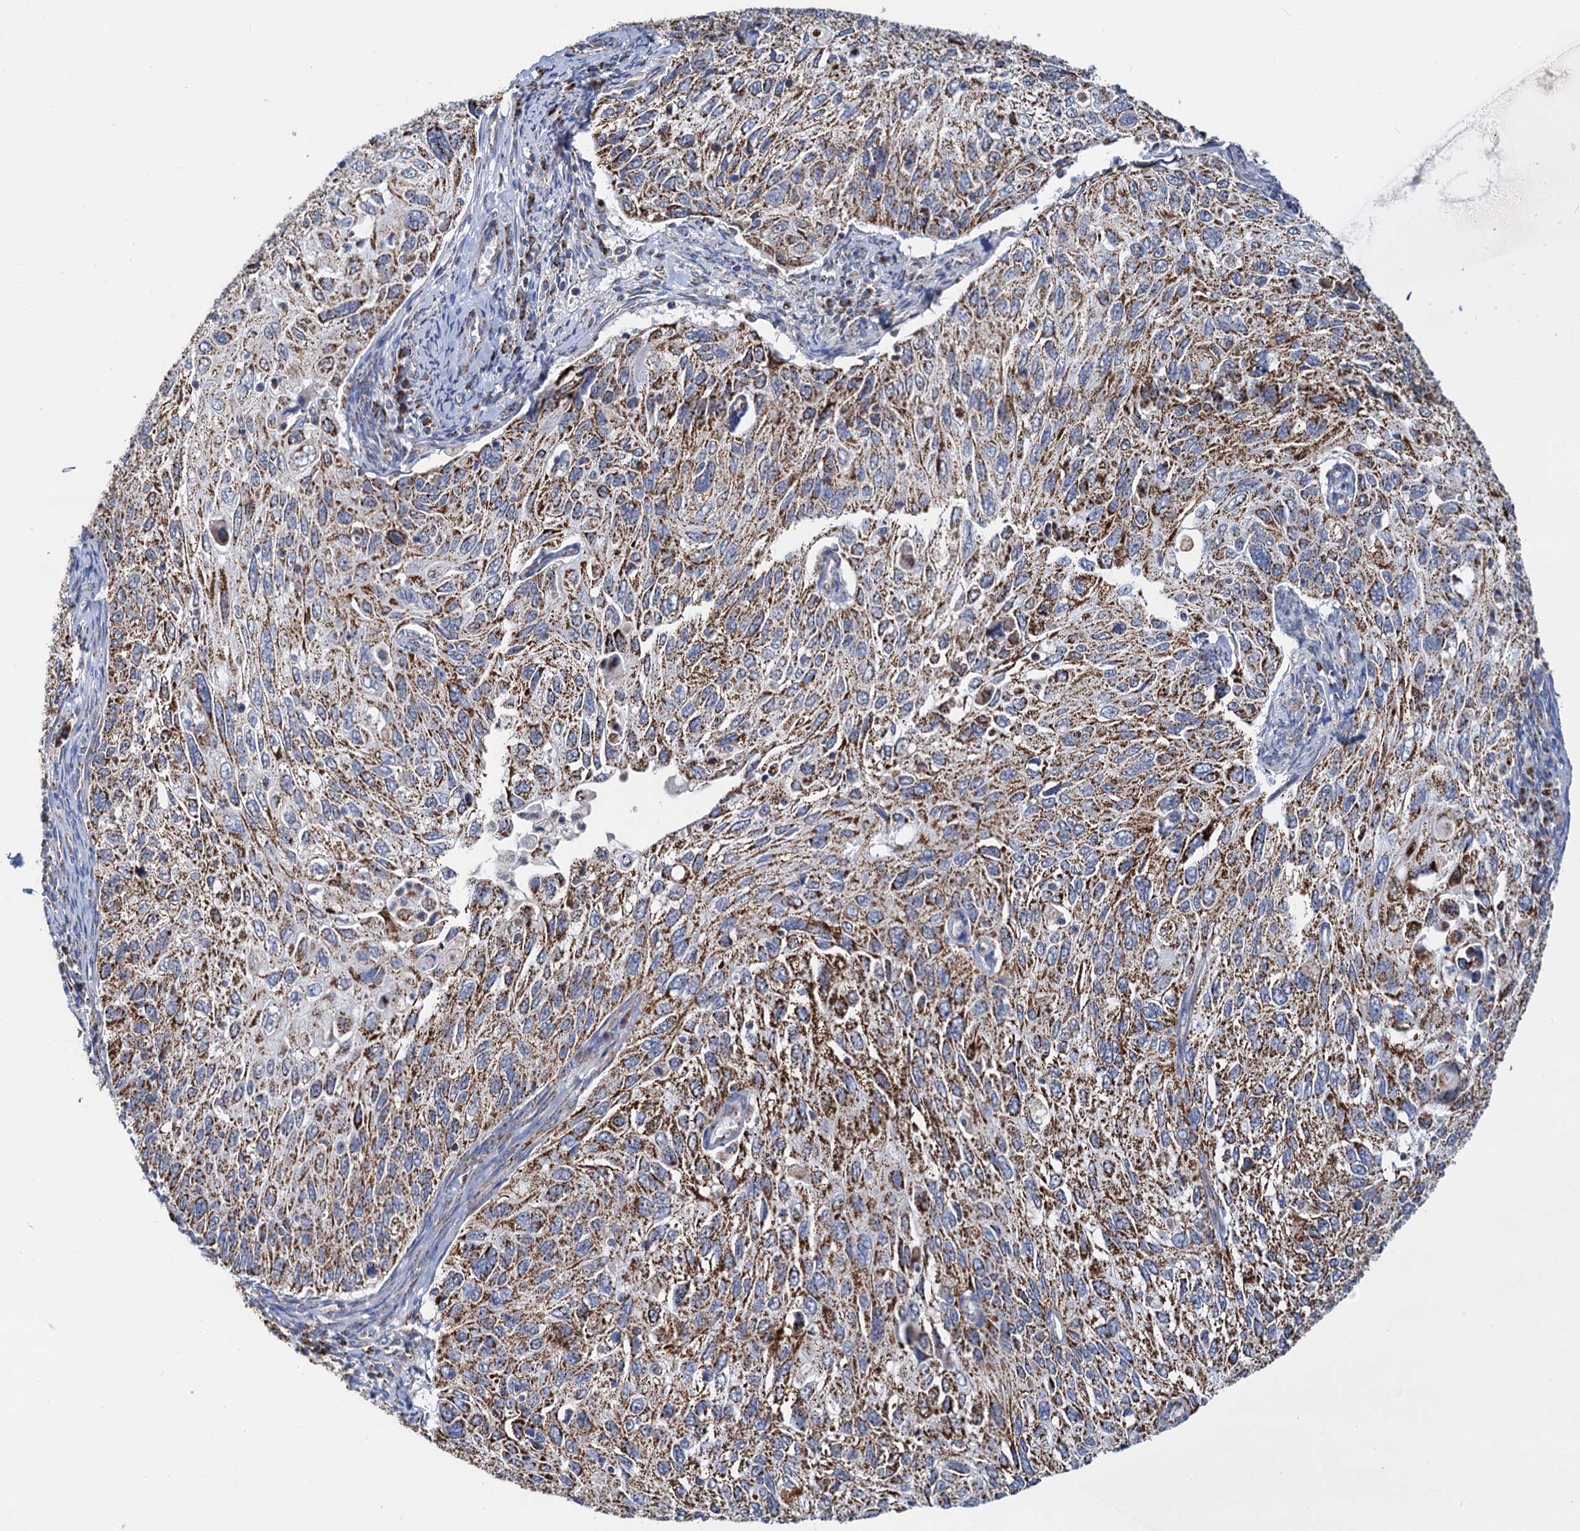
{"staining": {"intensity": "strong", "quantity": ">75%", "location": "cytoplasmic/membranous"}, "tissue": "cervical cancer", "cell_type": "Tumor cells", "image_type": "cancer", "snomed": [{"axis": "morphology", "description": "Squamous cell carcinoma, NOS"}, {"axis": "topography", "description": "Cervix"}], "caption": "This is an image of immunohistochemistry staining of cervical cancer (squamous cell carcinoma), which shows strong positivity in the cytoplasmic/membranous of tumor cells.", "gene": "C2CD3", "patient": {"sex": "female", "age": 70}}